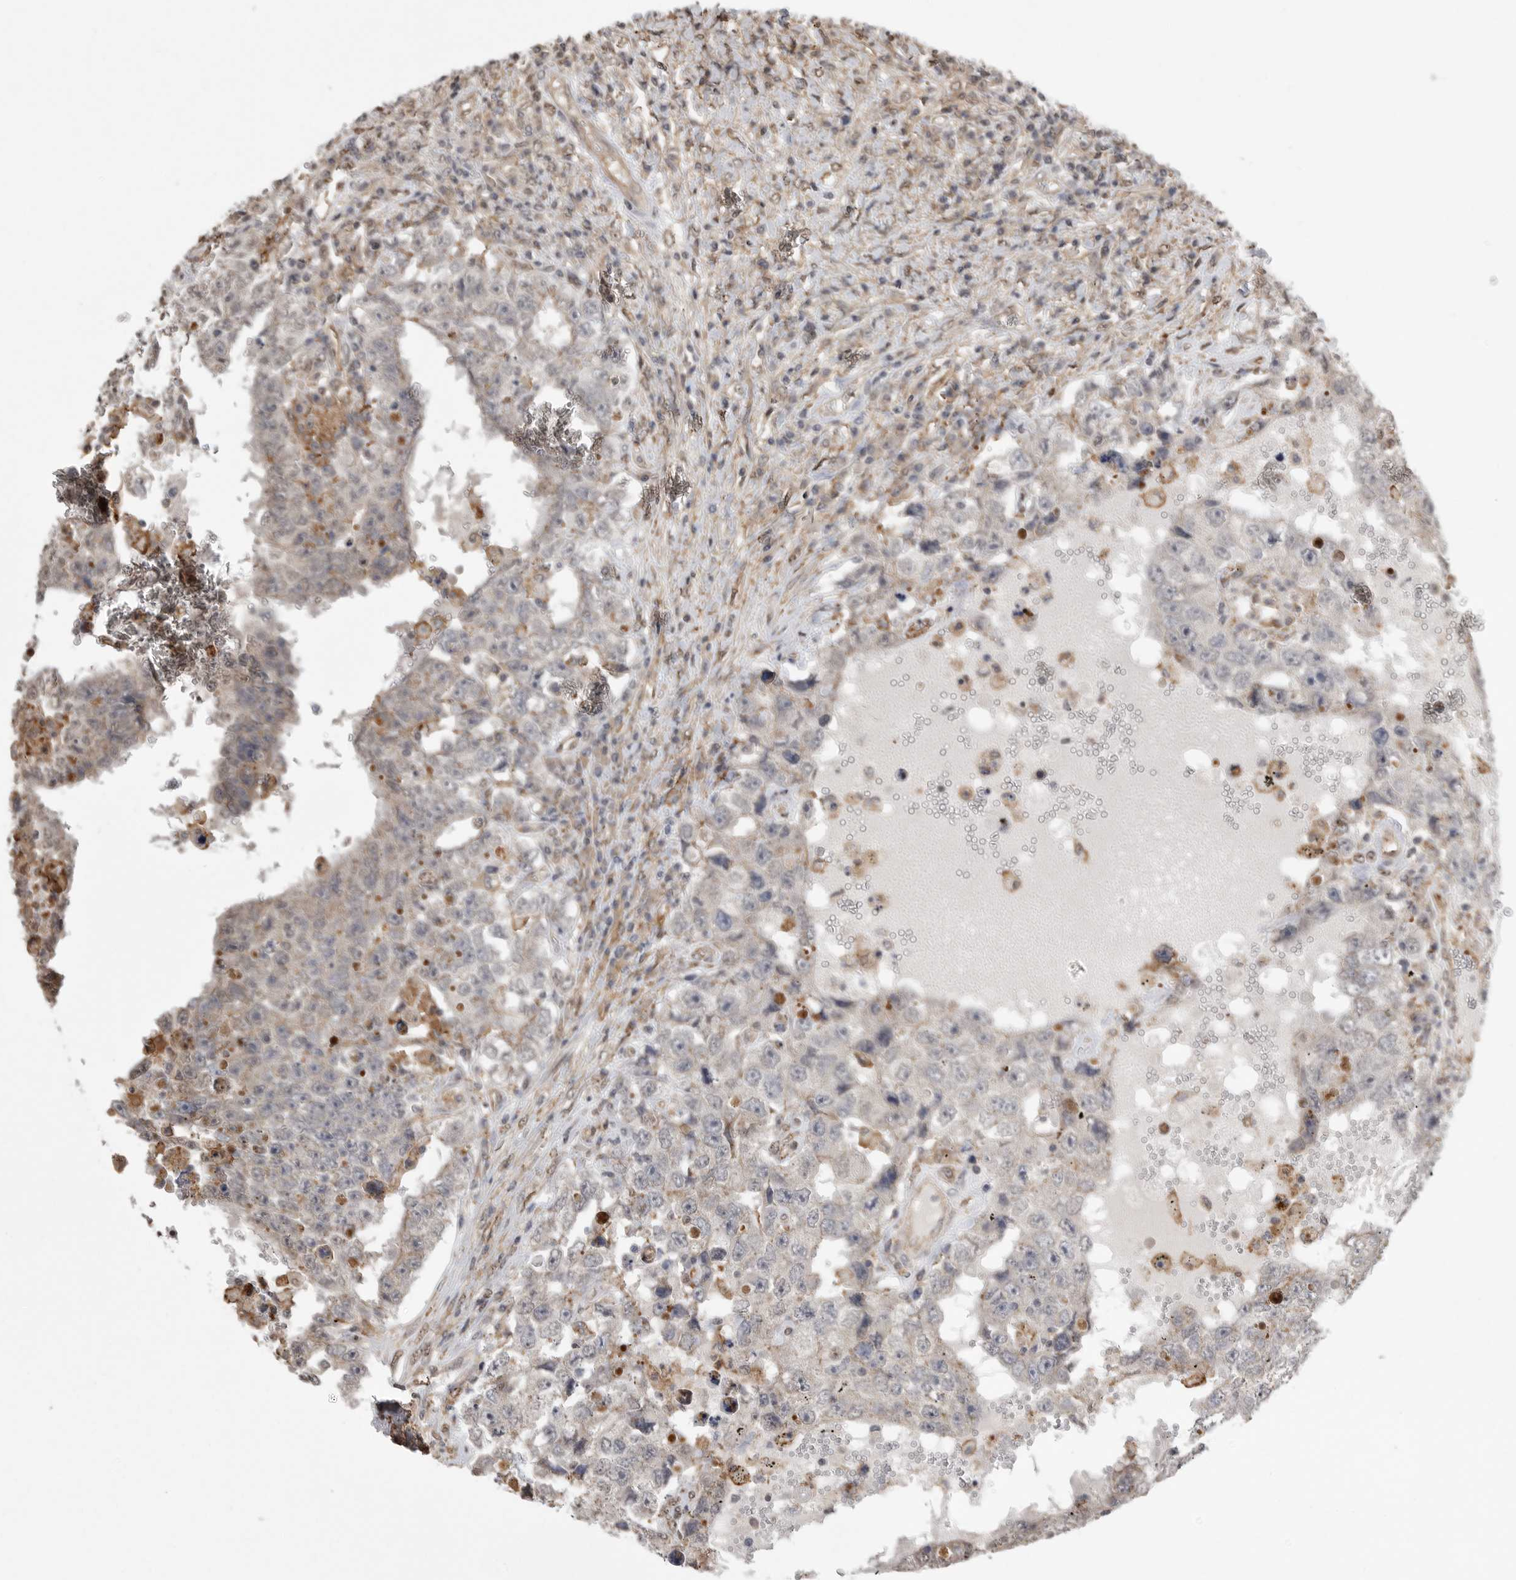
{"staining": {"intensity": "weak", "quantity": "<25%", "location": "cytoplasmic/membranous"}, "tissue": "testis cancer", "cell_type": "Tumor cells", "image_type": "cancer", "snomed": [{"axis": "morphology", "description": "Carcinoma, Embryonal, NOS"}, {"axis": "topography", "description": "Testis"}], "caption": "A high-resolution photomicrograph shows immunohistochemistry staining of testis cancer, which displays no significant positivity in tumor cells.", "gene": "NECTIN1", "patient": {"sex": "male", "age": 26}}